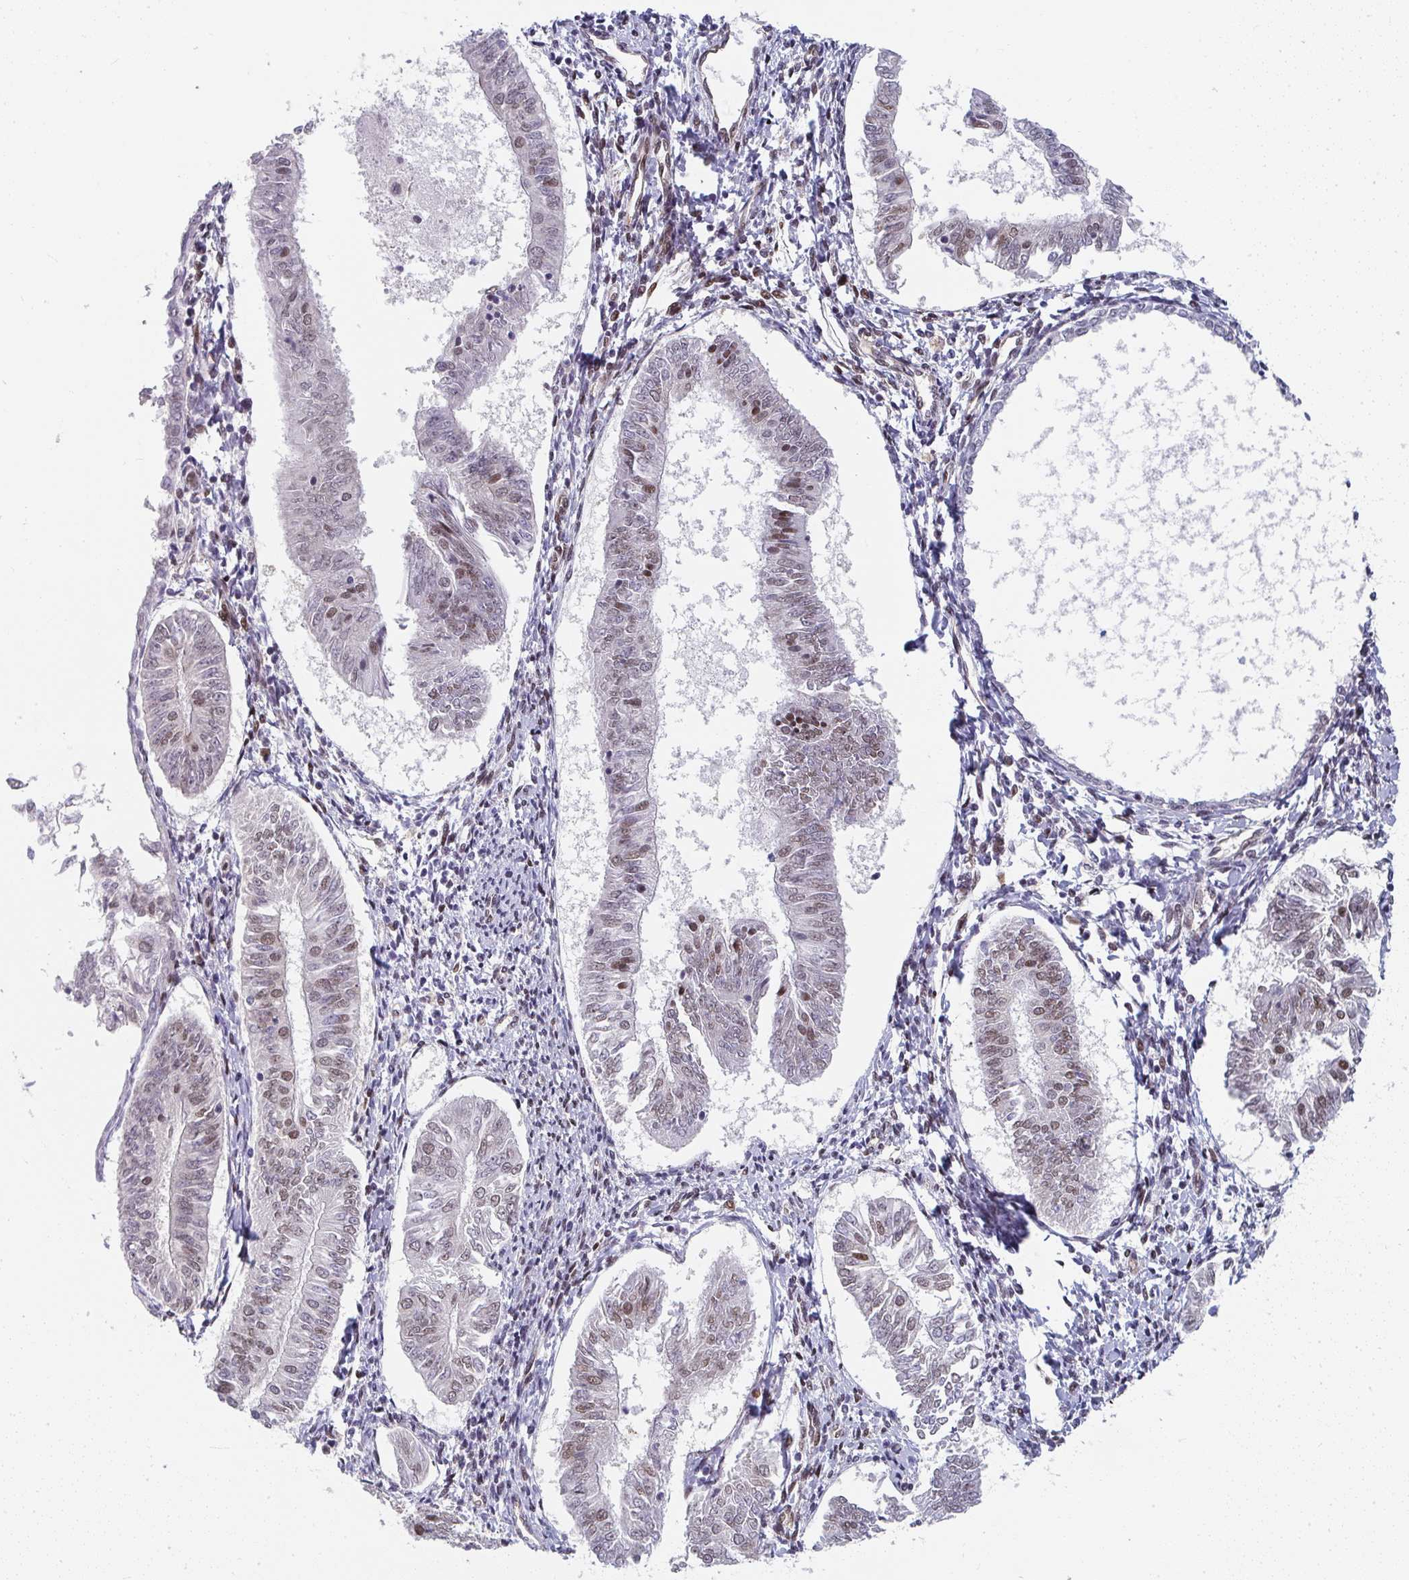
{"staining": {"intensity": "moderate", "quantity": "<25%", "location": "nuclear"}, "tissue": "endometrial cancer", "cell_type": "Tumor cells", "image_type": "cancer", "snomed": [{"axis": "morphology", "description": "Adenocarcinoma, NOS"}, {"axis": "topography", "description": "Endometrium"}], "caption": "Endometrial cancer (adenocarcinoma) stained with DAB (3,3'-diaminobenzidine) immunohistochemistry (IHC) reveals low levels of moderate nuclear expression in about <25% of tumor cells.", "gene": "SYNCRIP", "patient": {"sex": "female", "age": 58}}